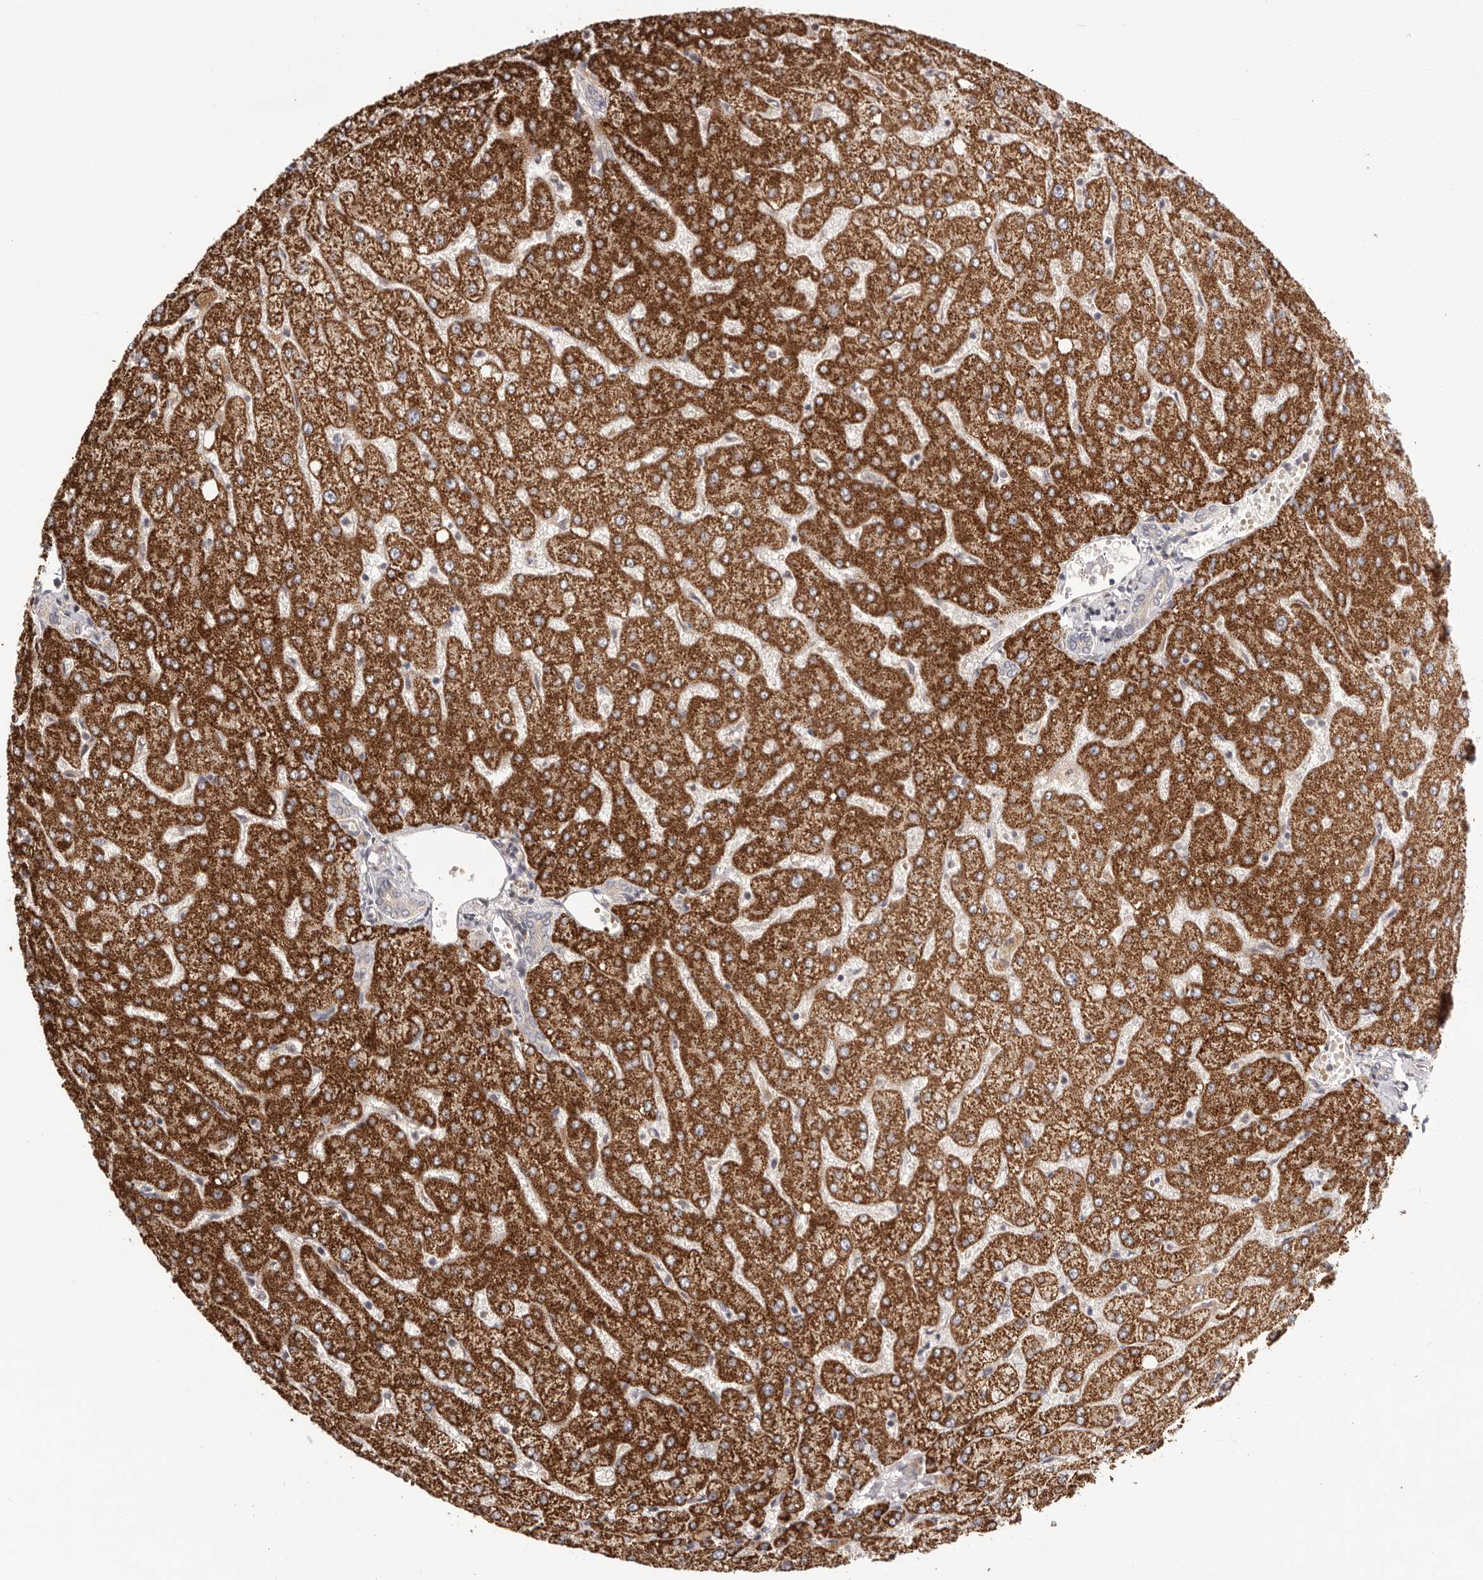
{"staining": {"intensity": "negative", "quantity": "none", "location": "none"}, "tissue": "liver", "cell_type": "Cholangiocytes", "image_type": "normal", "snomed": [{"axis": "morphology", "description": "Normal tissue, NOS"}, {"axis": "topography", "description": "Liver"}], "caption": "High power microscopy photomicrograph of an immunohistochemistry image of normal liver, revealing no significant staining in cholangiocytes. Nuclei are stained in blue.", "gene": "UBR2", "patient": {"sex": "female", "age": 54}}